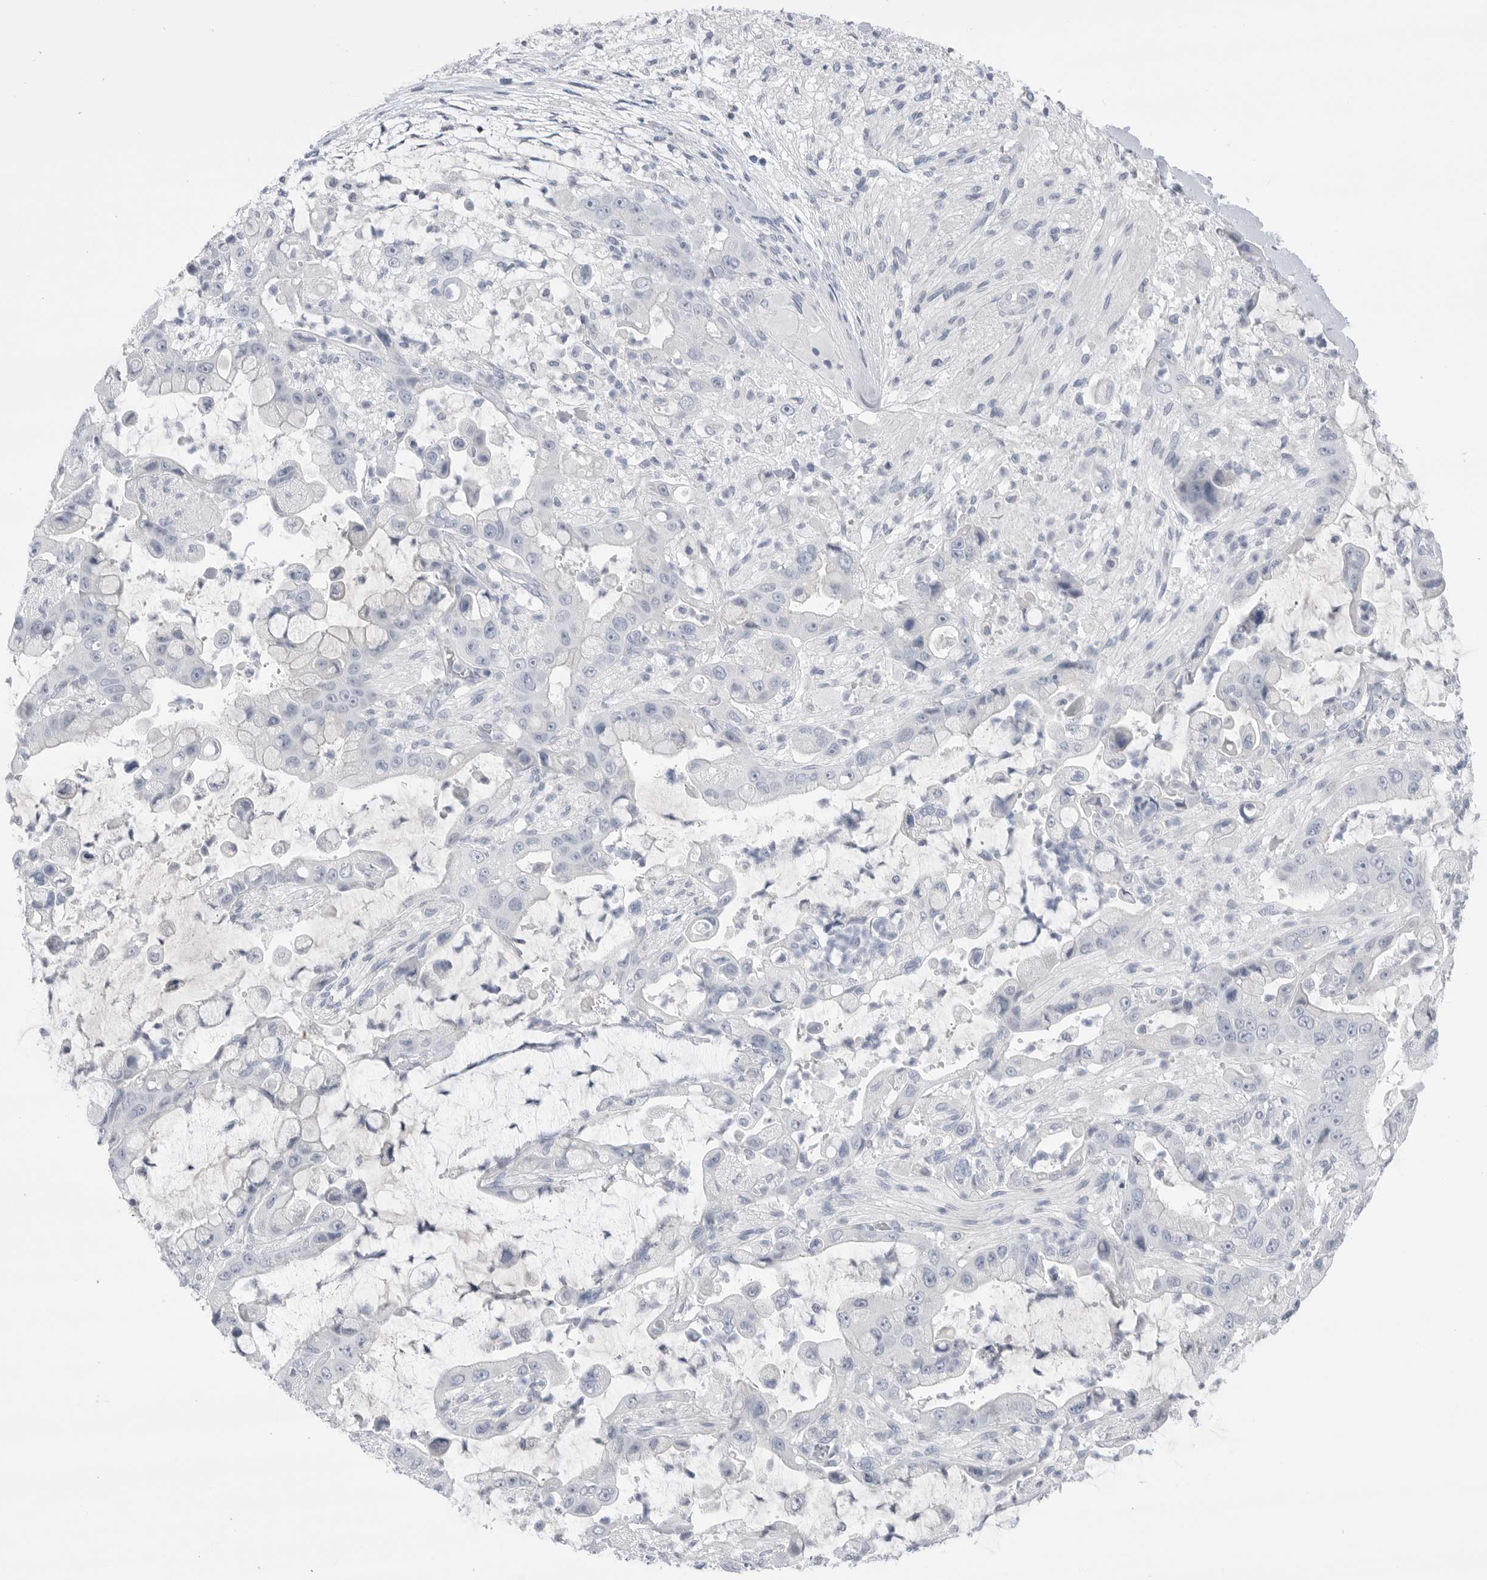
{"staining": {"intensity": "negative", "quantity": "none", "location": "none"}, "tissue": "liver cancer", "cell_type": "Tumor cells", "image_type": "cancer", "snomed": [{"axis": "morphology", "description": "Cholangiocarcinoma"}, {"axis": "topography", "description": "Liver"}], "caption": "This is an IHC histopathology image of cholangiocarcinoma (liver). There is no positivity in tumor cells.", "gene": "ABHD12", "patient": {"sex": "female", "age": 54}}